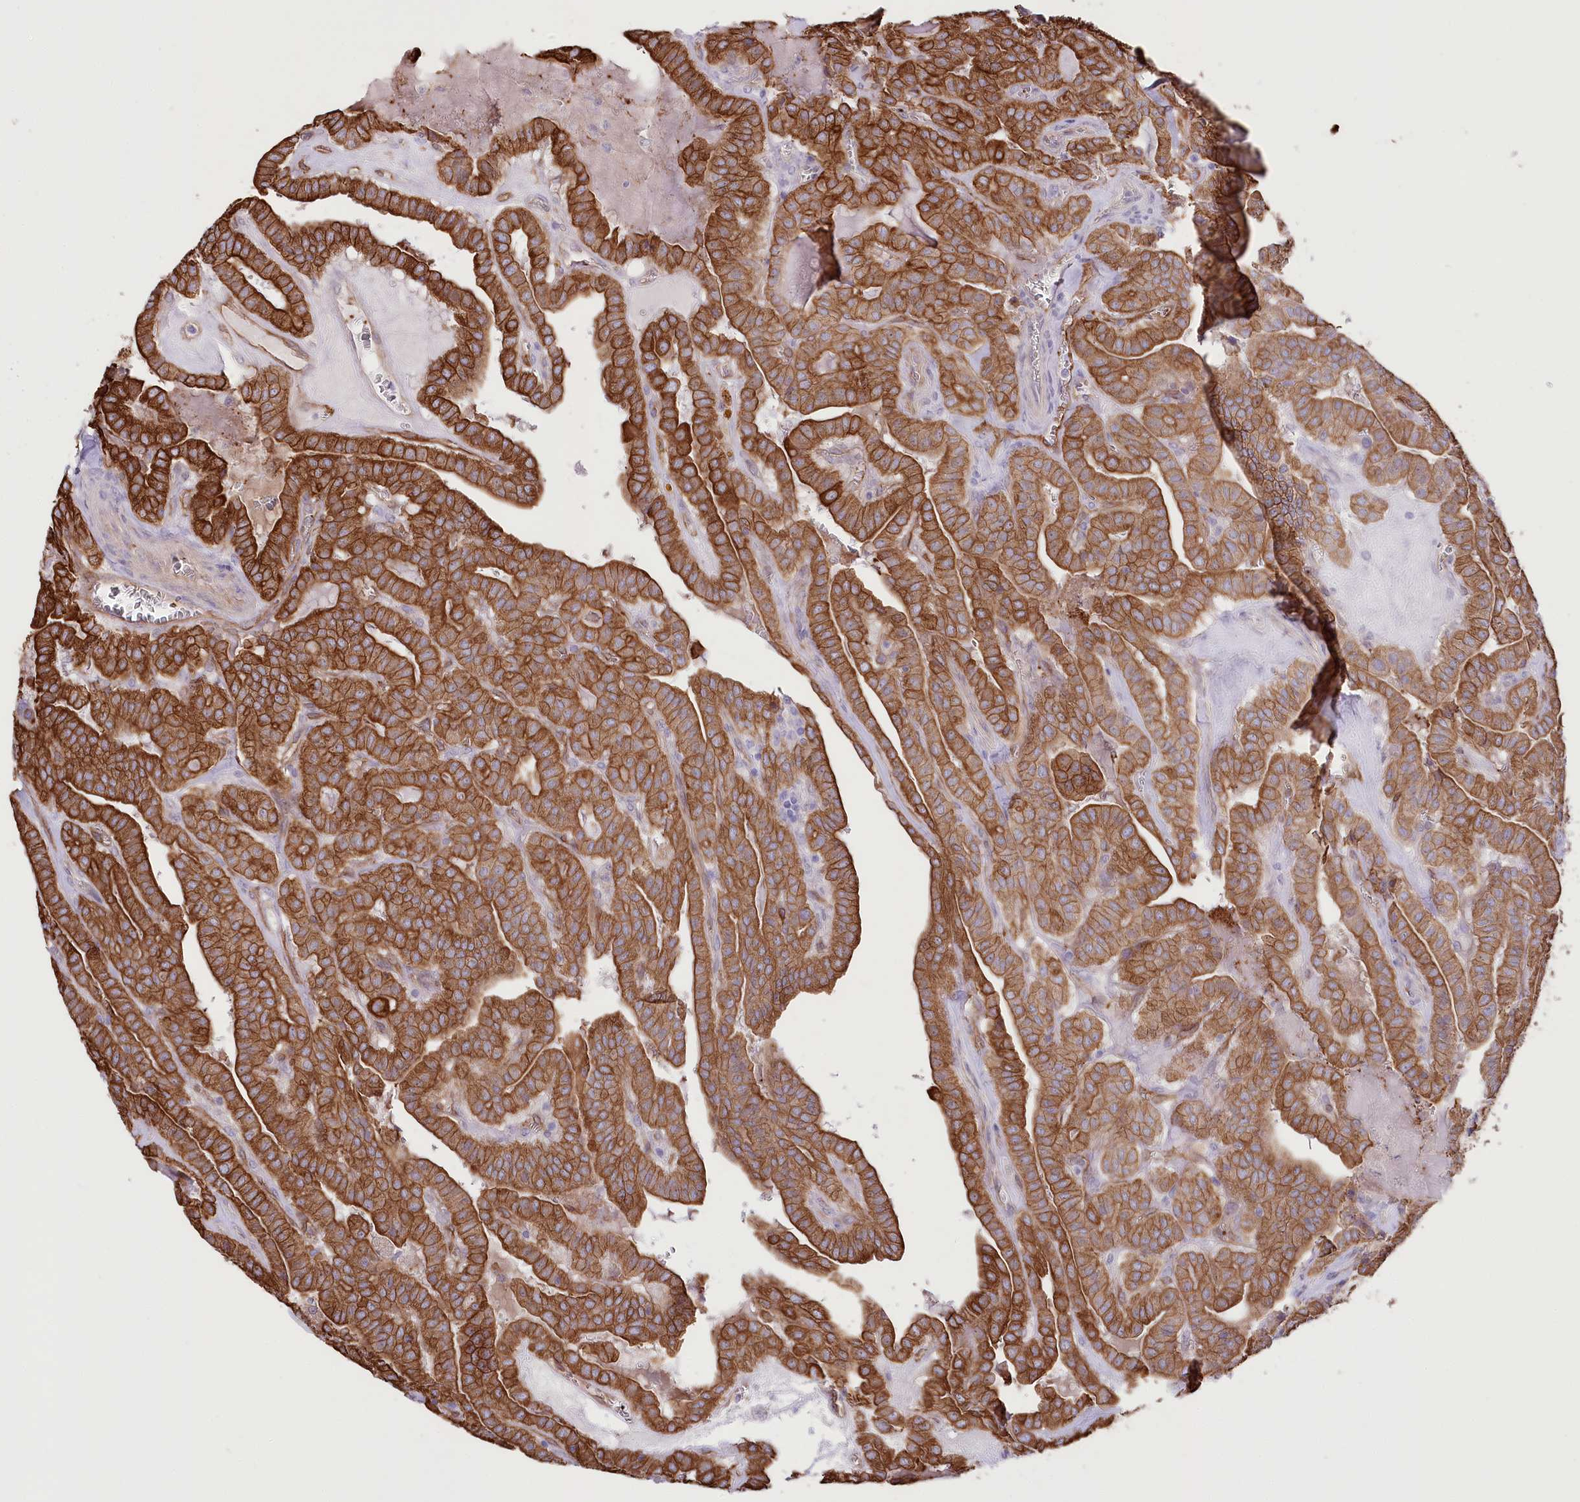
{"staining": {"intensity": "strong", "quantity": ">75%", "location": "cytoplasmic/membranous"}, "tissue": "thyroid cancer", "cell_type": "Tumor cells", "image_type": "cancer", "snomed": [{"axis": "morphology", "description": "Papillary adenocarcinoma, NOS"}, {"axis": "topography", "description": "Thyroid gland"}], "caption": "Thyroid papillary adenocarcinoma stained with immunohistochemistry shows strong cytoplasmic/membranous positivity in about >75% of tumor cells.", "gene": "SLC39A10", "patient": {"sex": "male", "age": 52}}